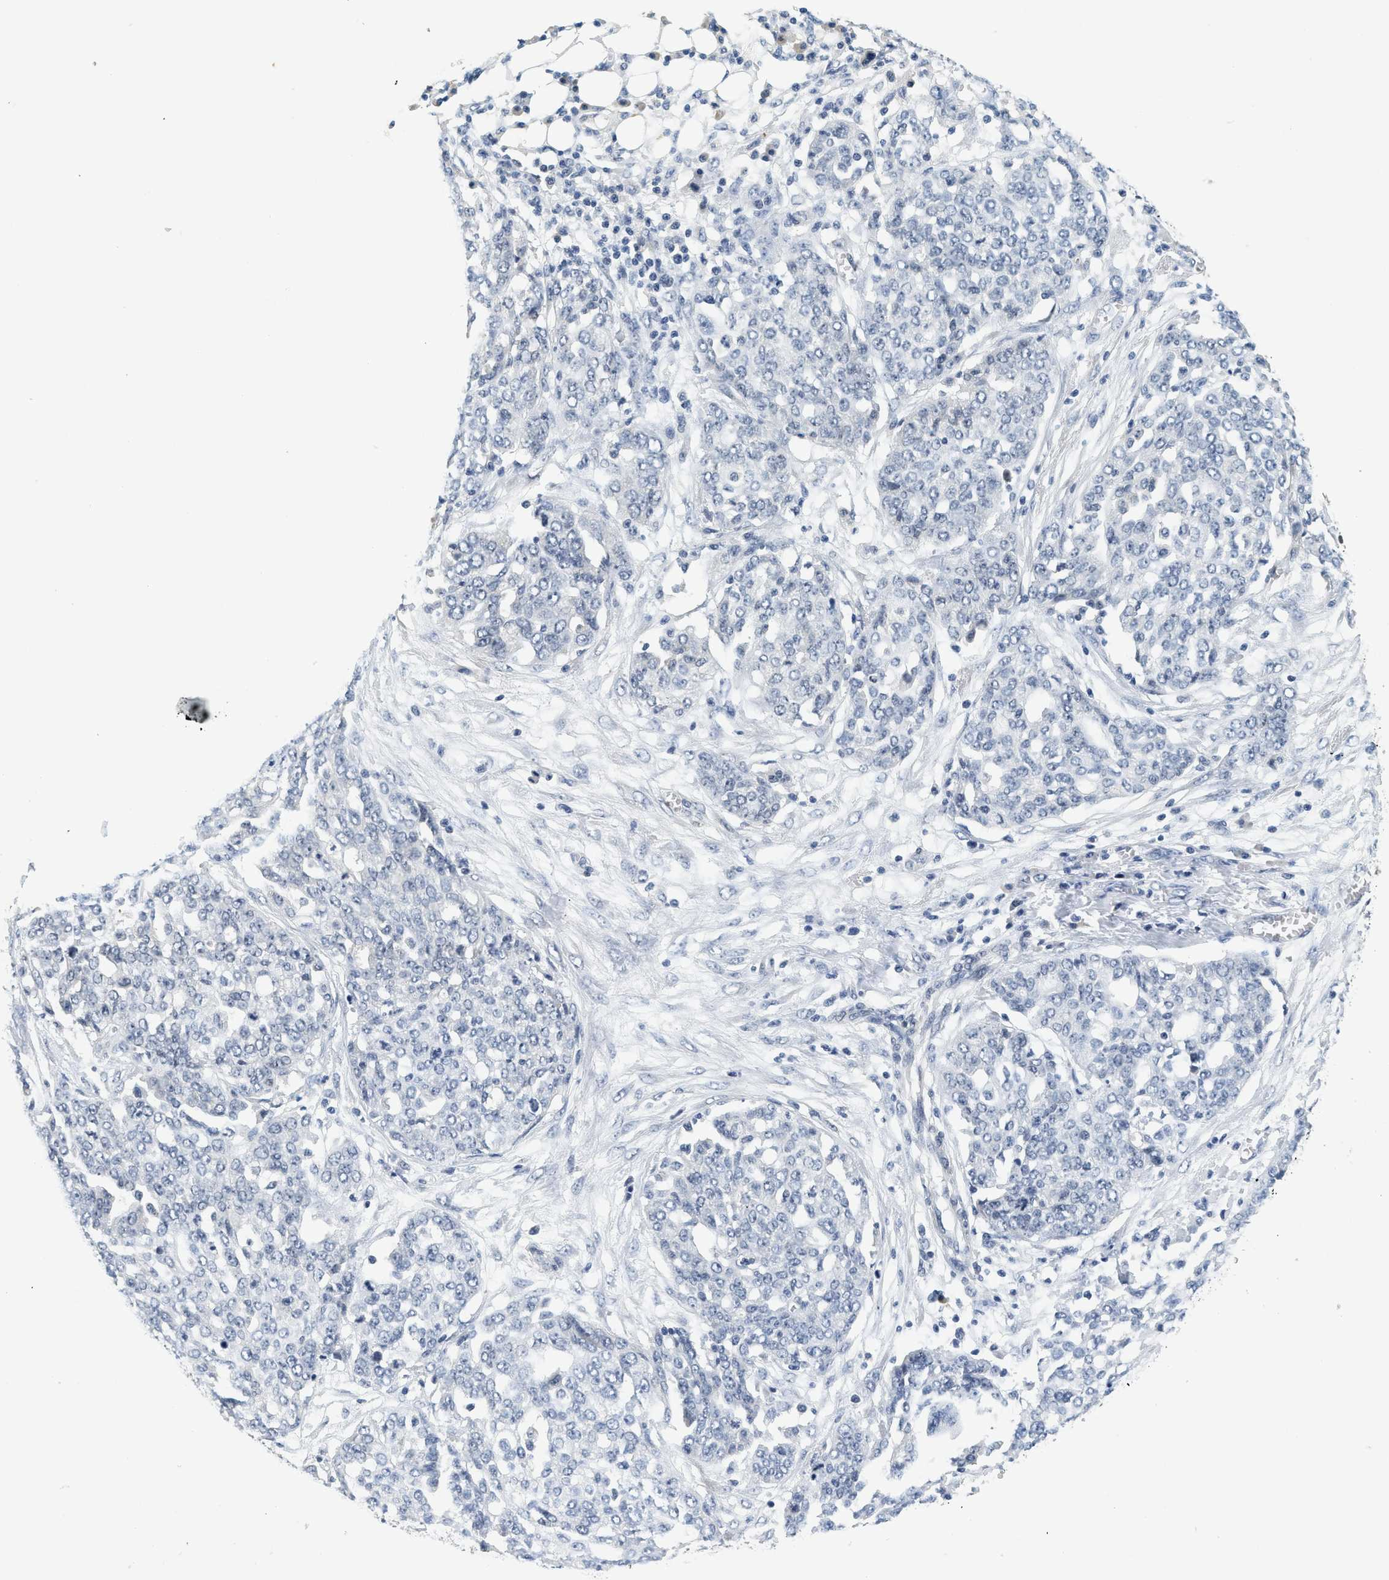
{"staining": {"intensity": "negative", "quantity": "none", "location": "none"}, "tissue": "ovarian cancer", "cell_type": "Tumor cells", "image_type": "cancer", "snomed": [{"axis": "morphology", "description": "Cystadenocarcinoma, serous, NOS"}, {"axis": "topography", "description": "Soft tissue"}, {"axis": "topography", "description": "Ovary"}], "caption": "This is a micrograph of IHC staining of ovarian serous cystadenocarcinoma, which shows no positivity in tumor cells.", "gene": "MZF1", "patient": {"sex": "female", "age": 57}}